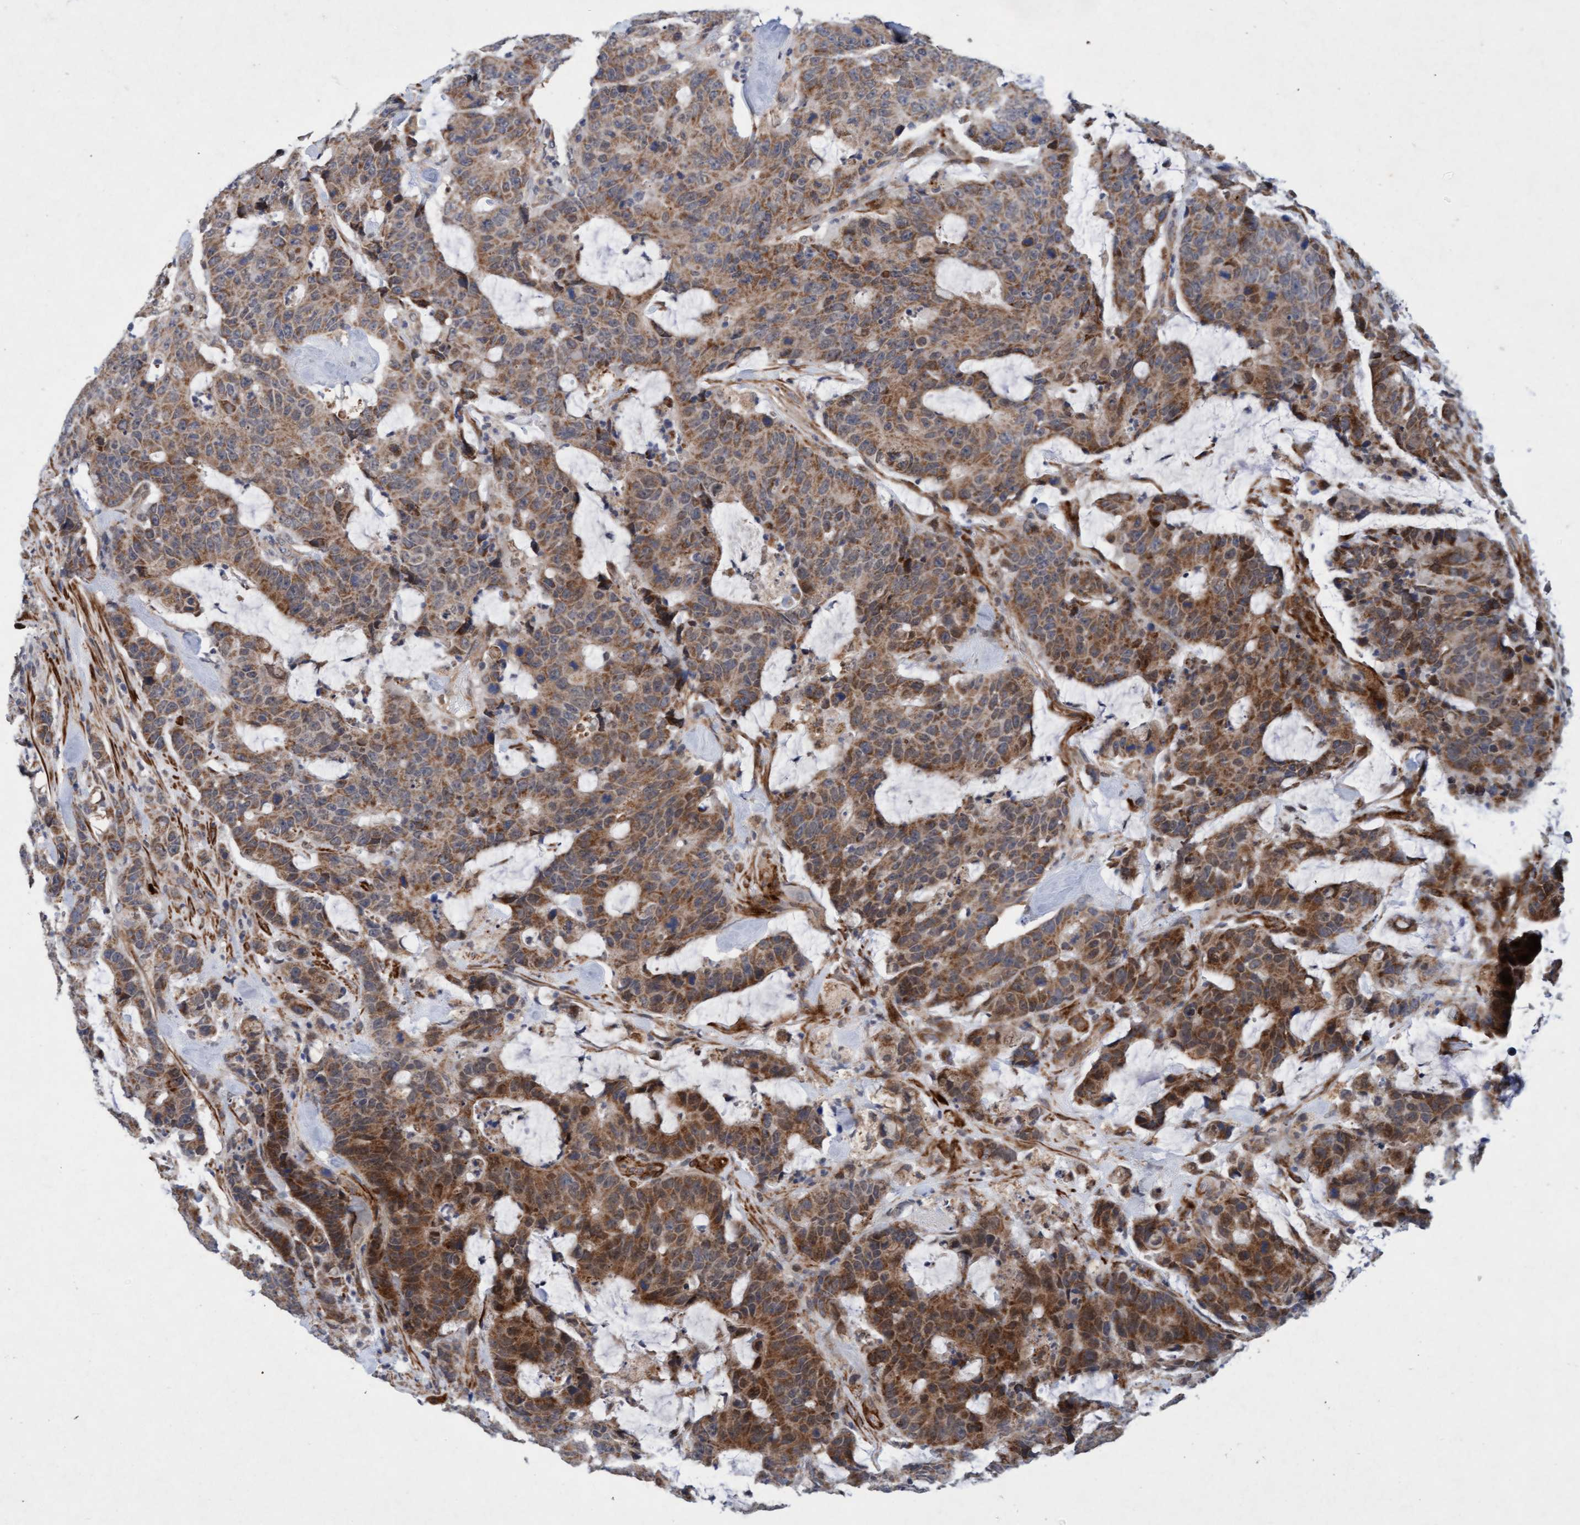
{"staining": {"intensity": "moderate", "quantity": ">75%", "location": "cytoplasmic/membranous"}, "tissue": "colorectal cancer", "cell_type": "Tumor cells", "image_type": "cancer", "snomed": [{"axis": "morphology", "description": "Adenocarcinoma, NOS"}, {"axis": "topography", "description": "Colon"}], "caption": "Protein expression by IHC displays moderate cytoplasmic/membranous expression in approximately >75% of tumor cells in adenocarcinoma (colorectal). Immunohistochemistry (ihc) stains the protein of interest in brown and the nuclei are stained blue.", "gene": "TMEM70", "patient": {"sex": "female", "age": 86}}